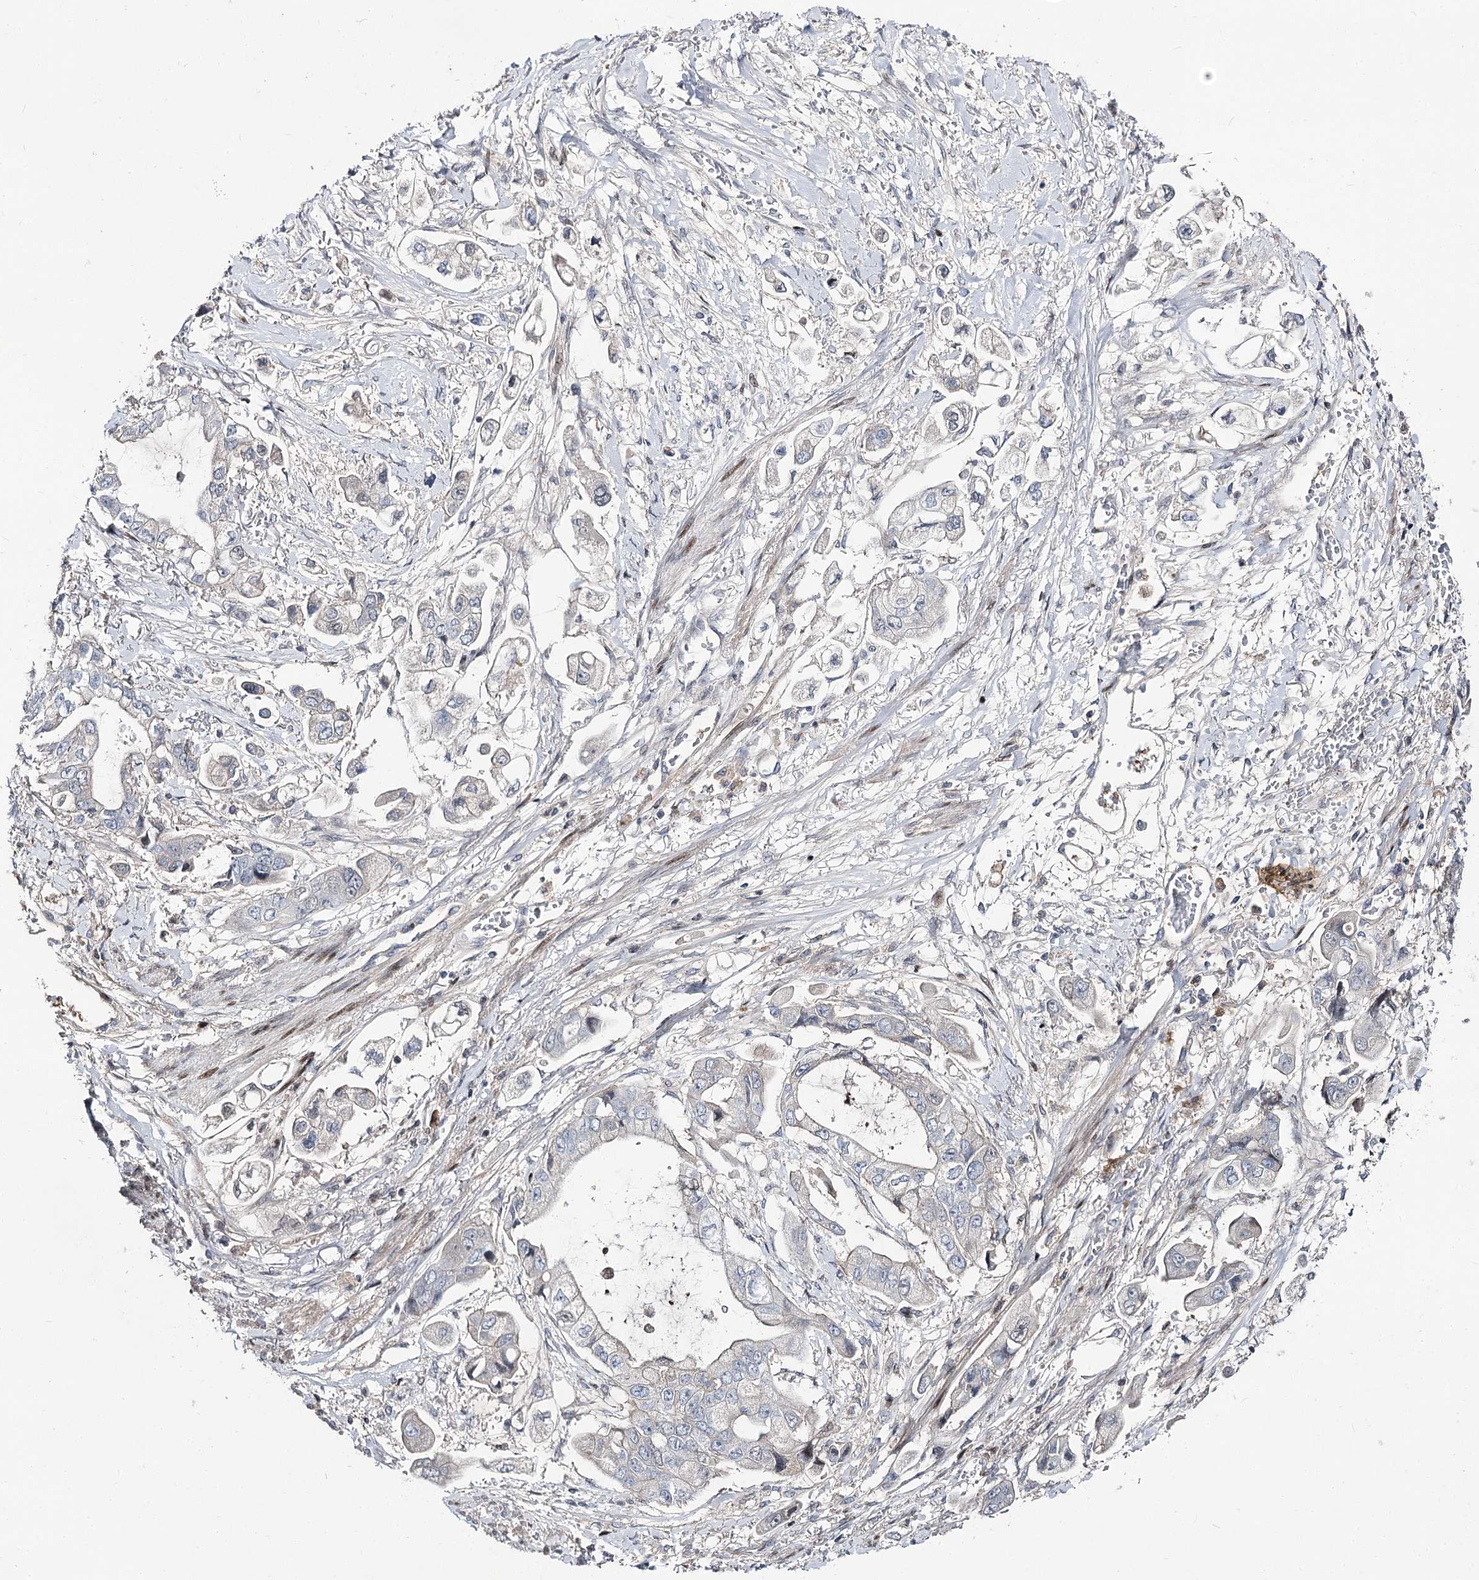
{"staining": {"intensity": "negative", "quantity": "none", "location": "none"}, "tissue": "stomach cancer", "cell_type": "Tumor cells", "image_type": "cancer", "snomed": [{"axis": "morphology", "description": "Adenocarcinoma, NOS"}, {"axis": "topography", "description": "Stomach"}], "caption": "Stomach cancer (adenocarcinoma) stained for a protein using immunohistochemistry exhibits no expression tumor cells.", "gene": "ITFG2", "patient": {"sex": "male", "age": 62}}